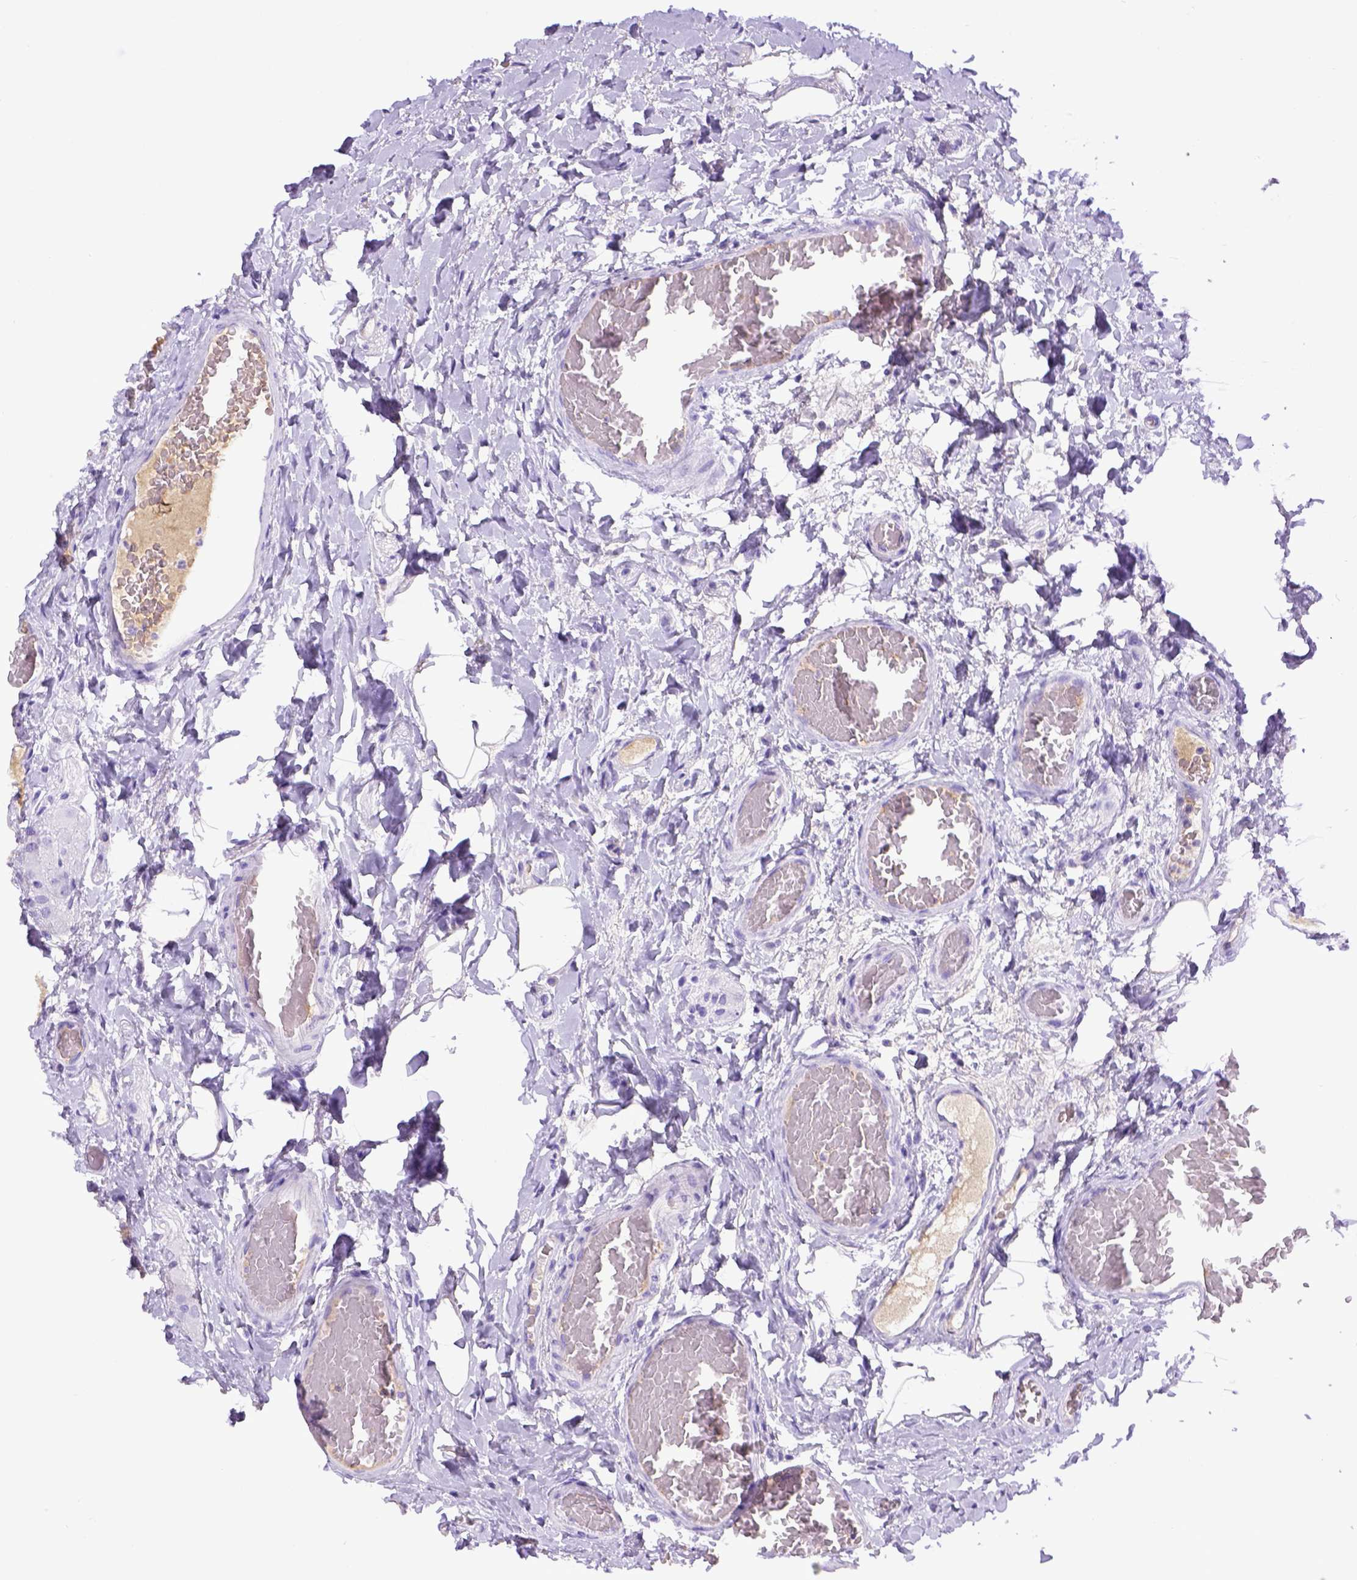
{"staining": {"intensity": "negative", "quantity": "none", "location": "none"}, "tissue": "colon", "cell_type": "Endothelial cells", "image_type": "normal", "snomed": [{"axis": "morphology", "description": "Normal tissue, NOS"}, {"axis": "topography", "description": "Colon"}], "caption": "This histopathology image is of unremarkable colon stained with immunohistochemistry (IHC) to label a protein in brown with the nuclei are counter-stained blue. There is no expression in endothelial cells. The staining is performed using DAB brown chromogen with nuclei counter-stained in using hematoxylin.", "gene": "ITIH4", "patient": {"sex": "female", "age": 65}}